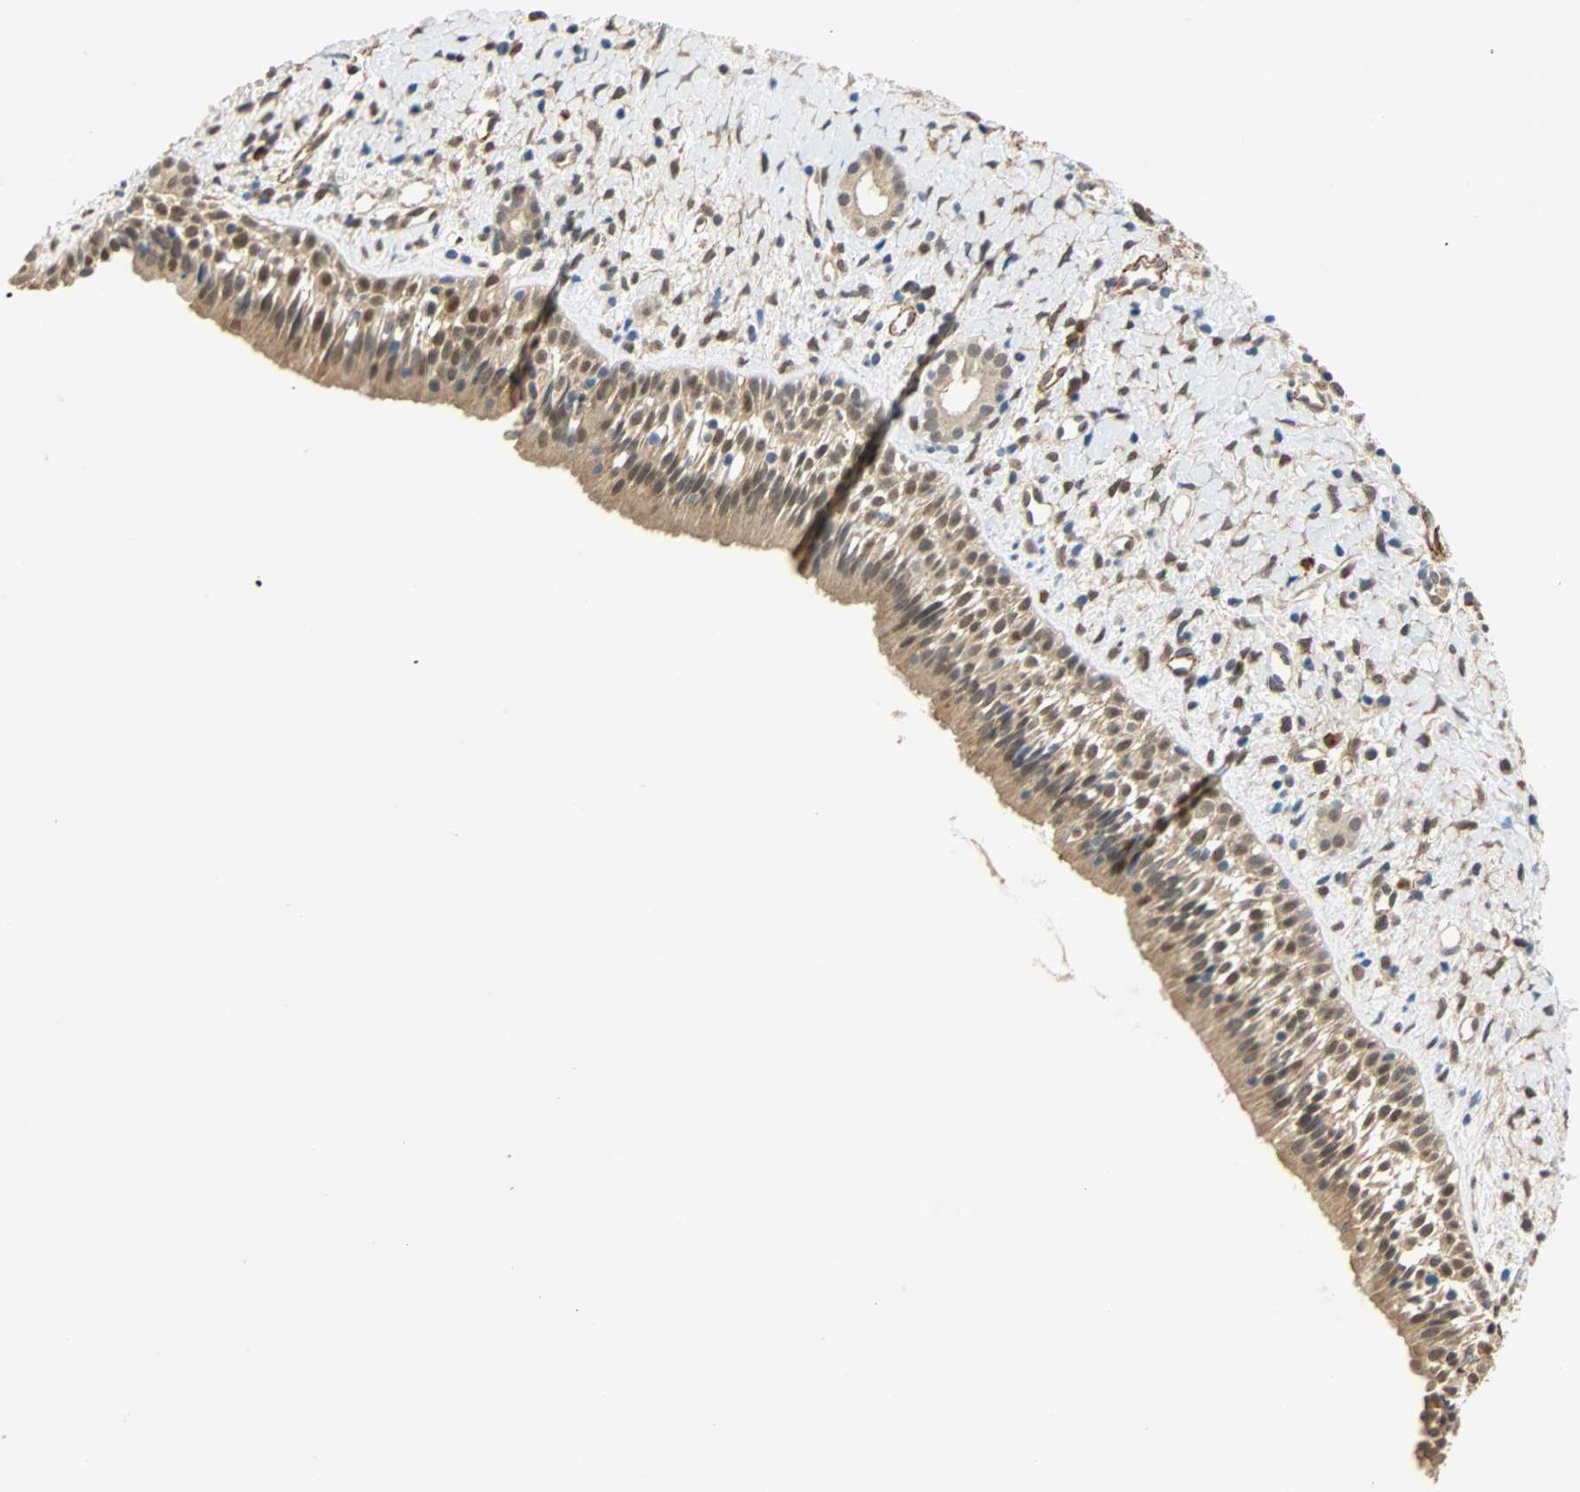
{"staining": {"intensity": "moderate", "quantity": "25%-75%", "location": "cytoplasmic/membranous,nuclear"}, "tissue": "nasopharynx", "cell_type": "Respiratory epithelial cells", "image_type": "normal", "snomed": [{"axis": "morphology", "description": "Normal tissue, NOS"}, {"axis": "topography", "description": "Nasopharynx"}], "caption": "Approximately 25%-75% of respiratory epithelial cells in normal nasopharynx reveal moderate cytoplasmic/membranous,nuclear protein staining as visualized by brown immunohistochemical staining.", "gene": "QSER1", "patient": {"sex": "male", "age": 22}}